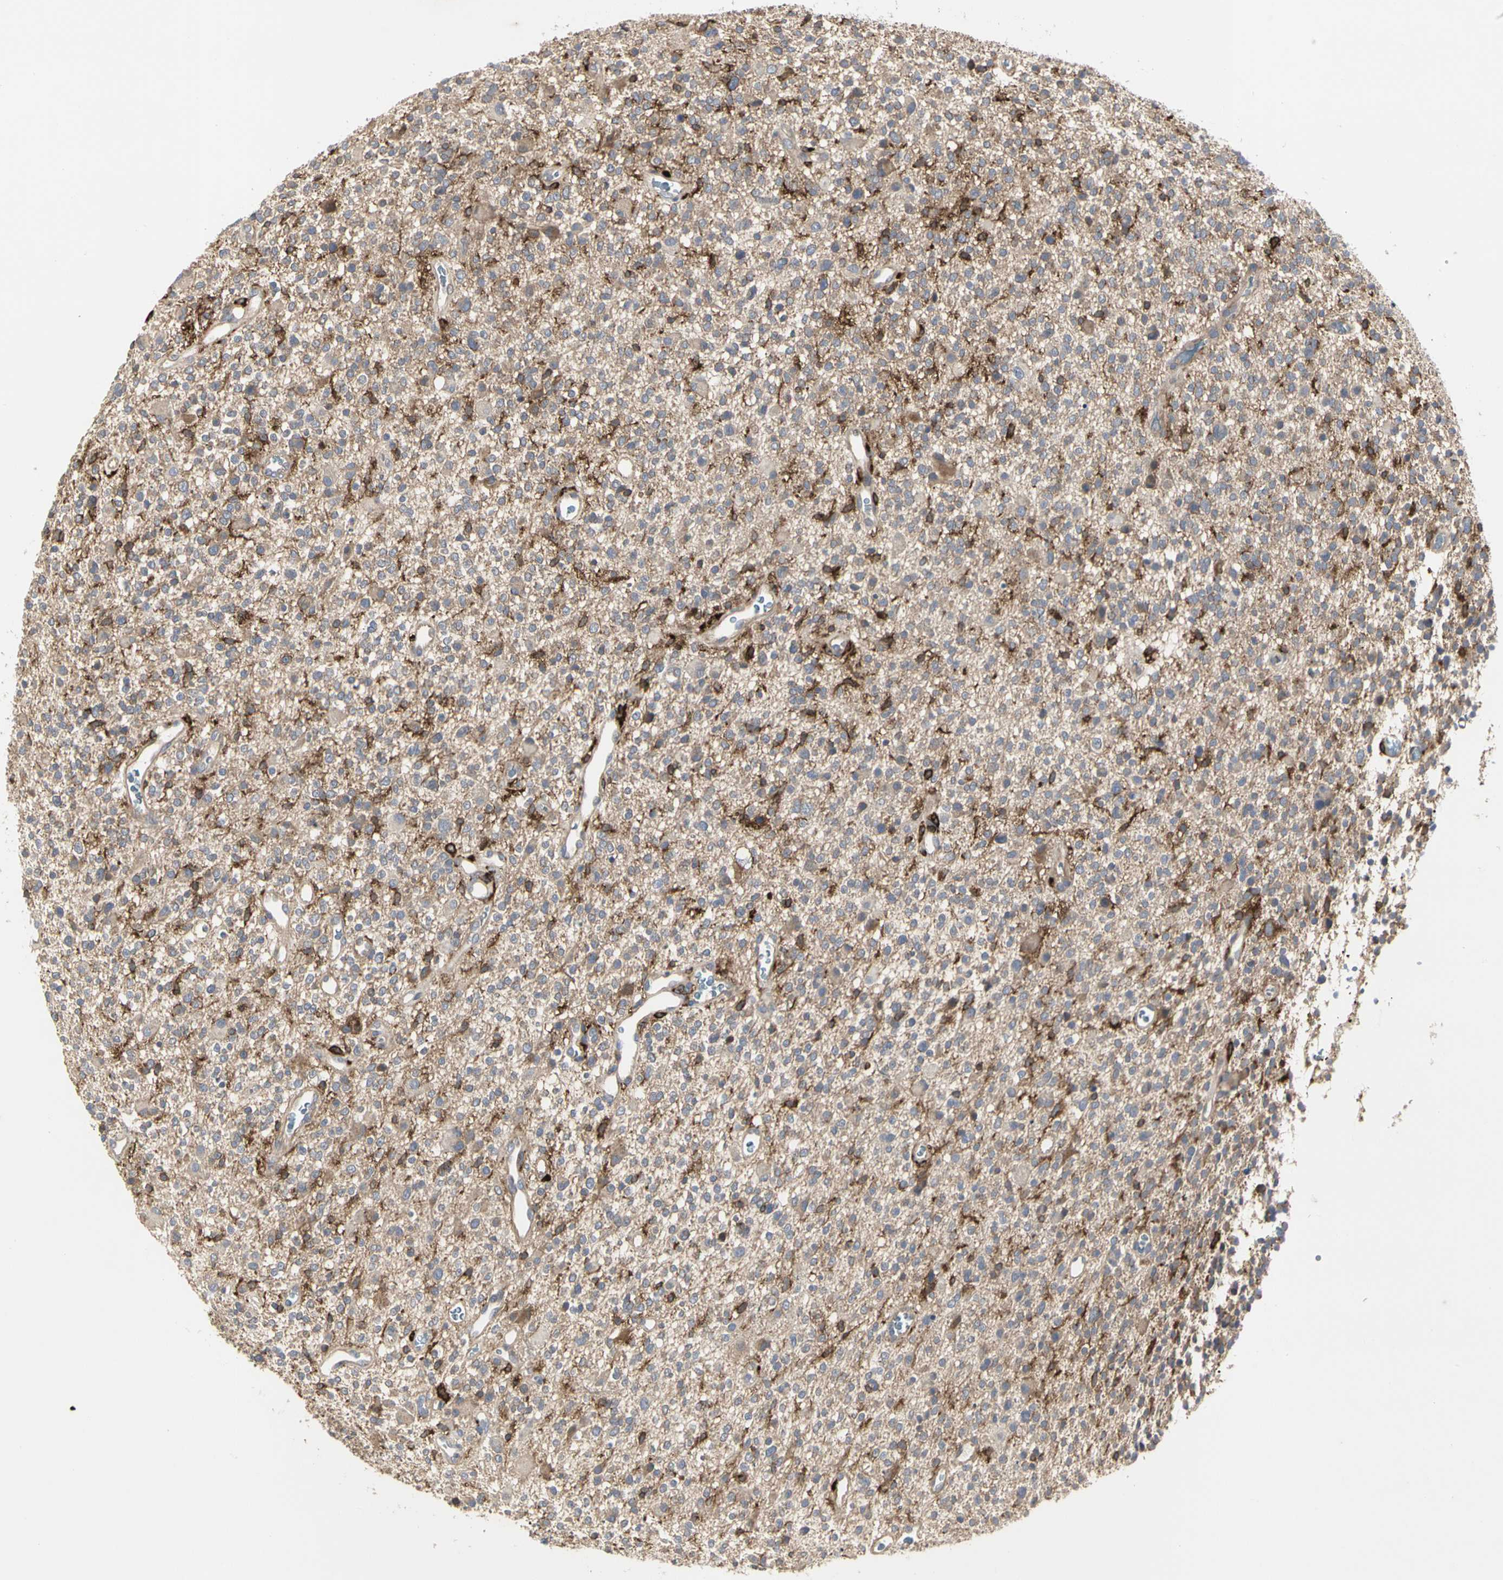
{"staining": {"intensity": "weak", "quantity": ">75%", "location": "cytoplasmic/membranous"}, "tissue": "glioma", "cell_type": "Tumor cells", "image_type": "cancer", "snomed": [{"axis": "morphology", "description": "Glioma, malignant, High grade"}, {"axis": "topography", "description": "Brain"}], "caption": "This image reveals immunohistochemistry staining of human glioma, with low weak cytoplasmic/membranous positivity in about >75% of tumor cells.", "gene": "NAPG", "patient": {"sex": "male", "age": 48}}